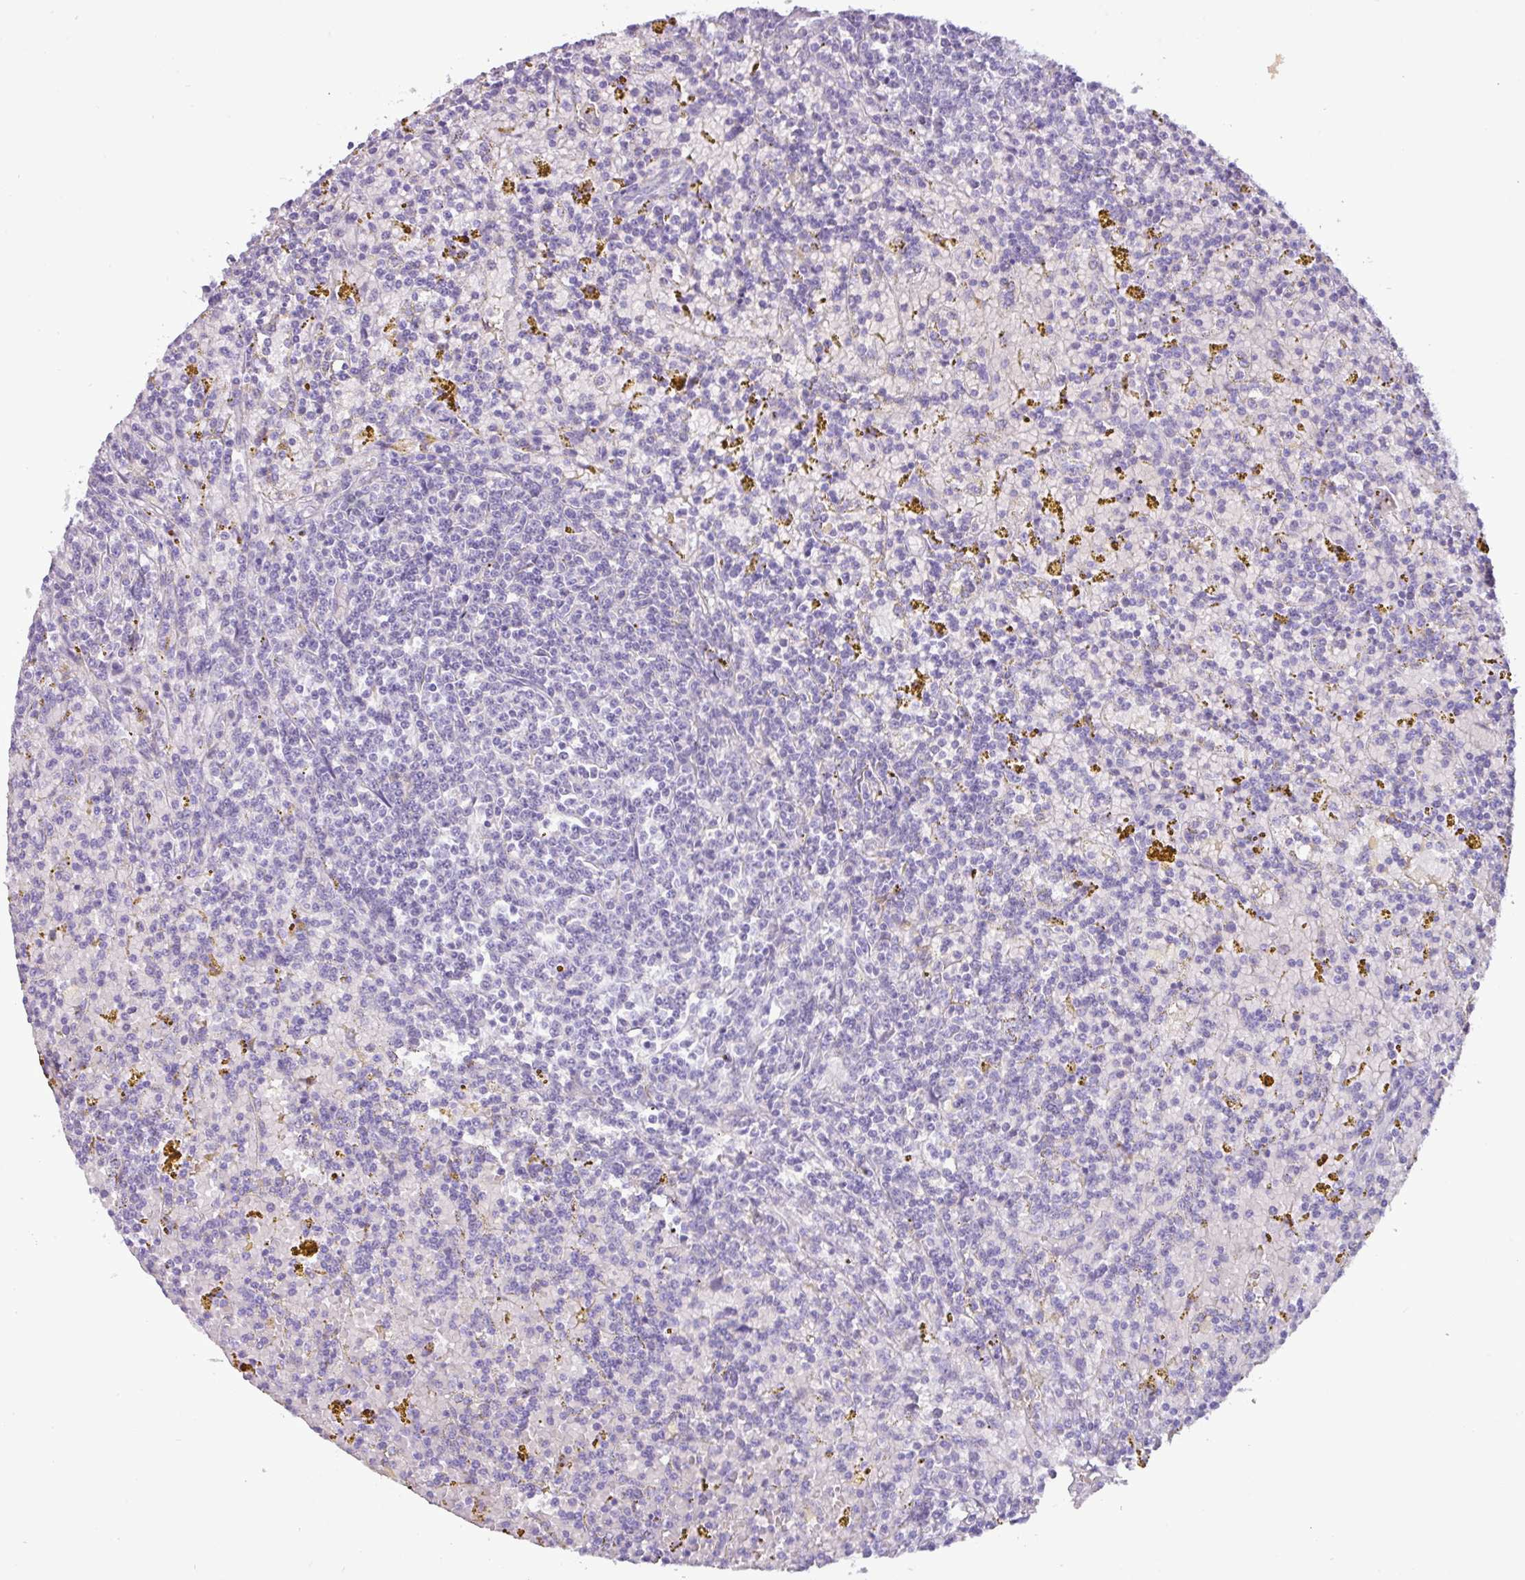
{"staining": {"intensity": "negative", "quantity": "none", "location": "none"}, "tissue": "lymphoma", "cell_type": "Tumor cells", "image_type": "cancer", "snomed": [{"axis": "morphology", "description": "Malignant lymphoma, non-Hodgkin's type, Low grade"}, {"axis": "topography", "description": "Spleen"}, {"axis": "topography", "description": "Lymph node"}], "caption": "High power microscopy photomicrograph of an immunohistochemistry image of low-grade malignant lymphoma, non-Hodgkin's type, revealing no significant positivity in tumor cells. The staining is performed using DAB (3,3'-diaminobenzidine) brown chromogen with nuclei counter-stained in using hematoxylin.", "gene": "PNLDC1", "patient": {"sex": "female", "age": 66}}